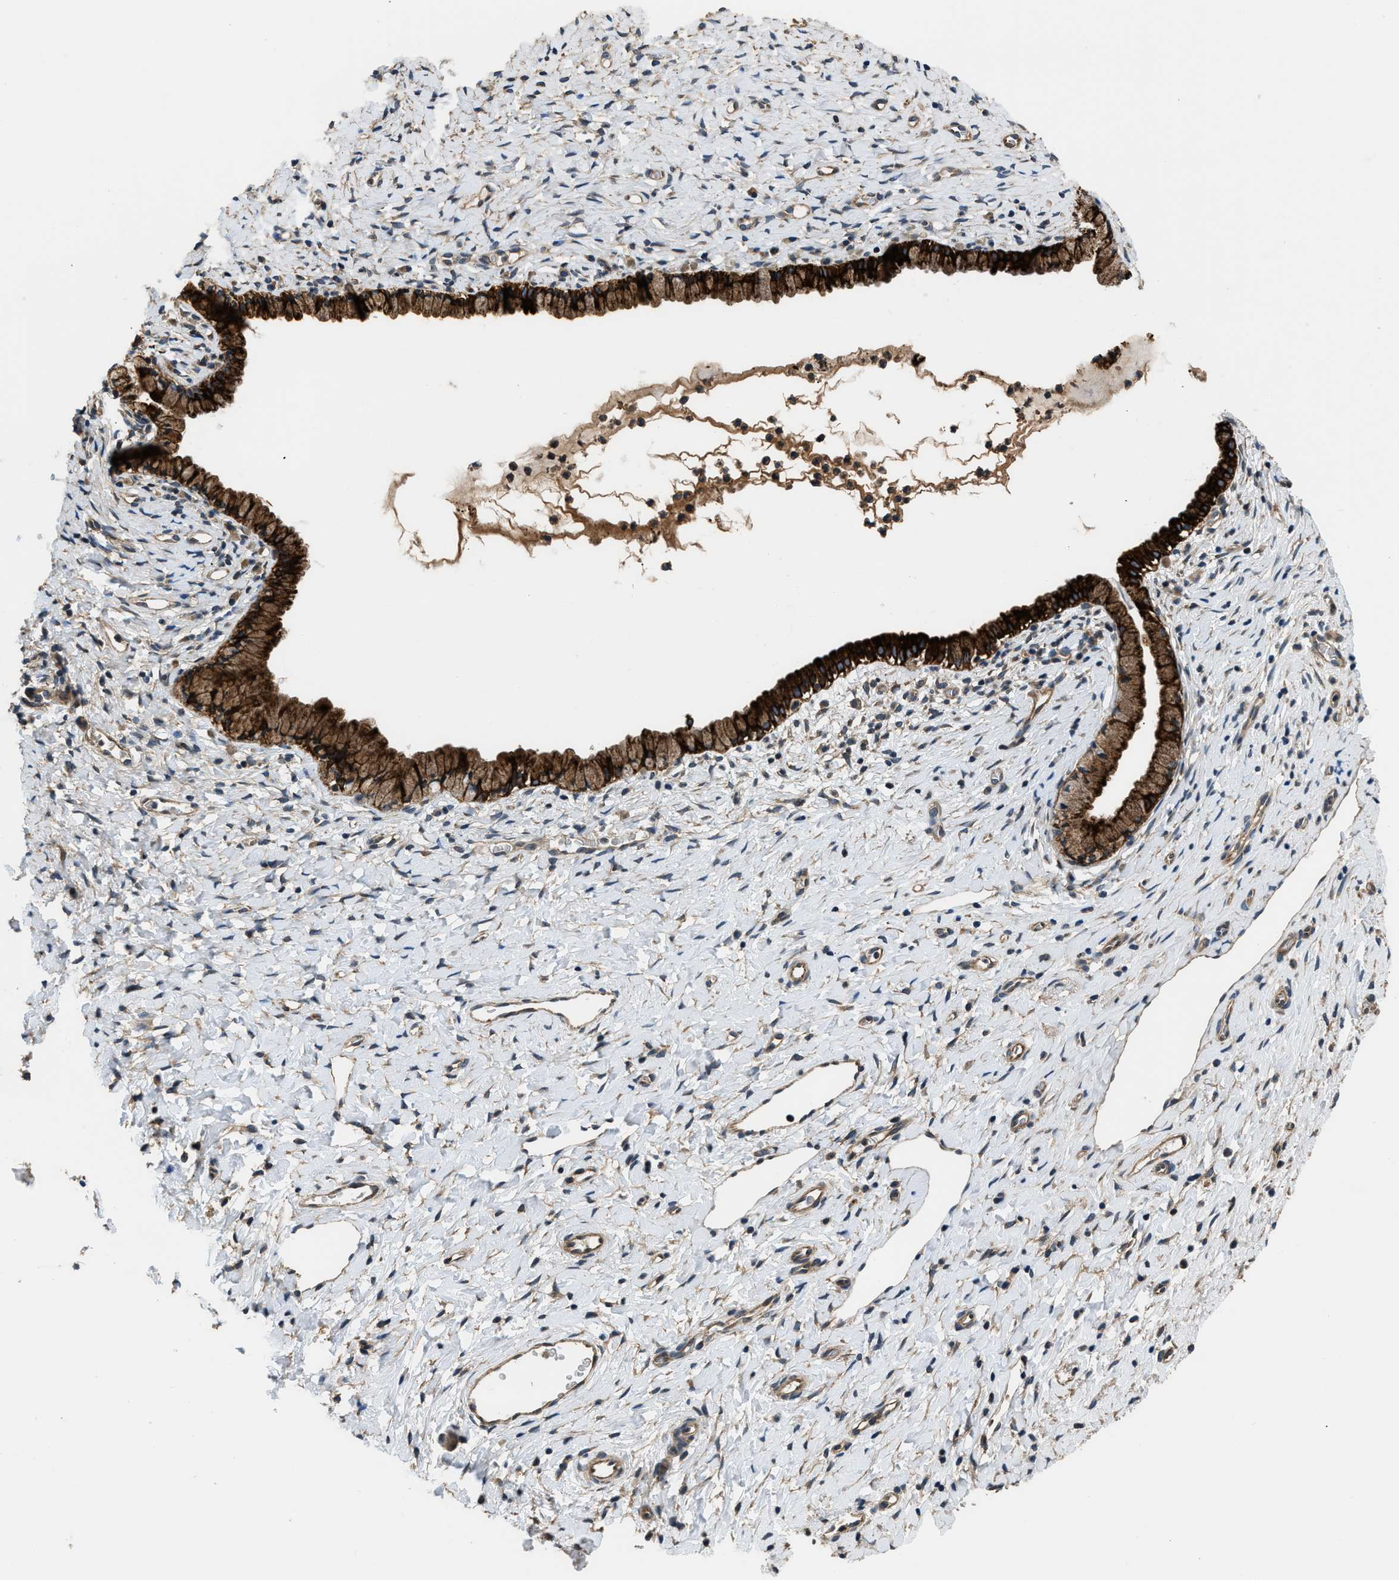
{"staining": {"intensity": "strong", "quantity": ">75%", "location": "cytoplasmic/membranous"}, "tissue": "cervix", "cell_type": "Glandular cells", "image_type": "normal", "snomed": [{"axis": "morphology", "description": "Normal tissue, NOS"}, {"axis": "topography", "description": "Cervix"}], "caption": "The histopathology image shows staining of normal cervix, revealing strong cytoplasmic/membranous protein expression (brown color) within glandular cells.", "gene": "IL3RA", "patient": {"sex": "female", "age": 72}}